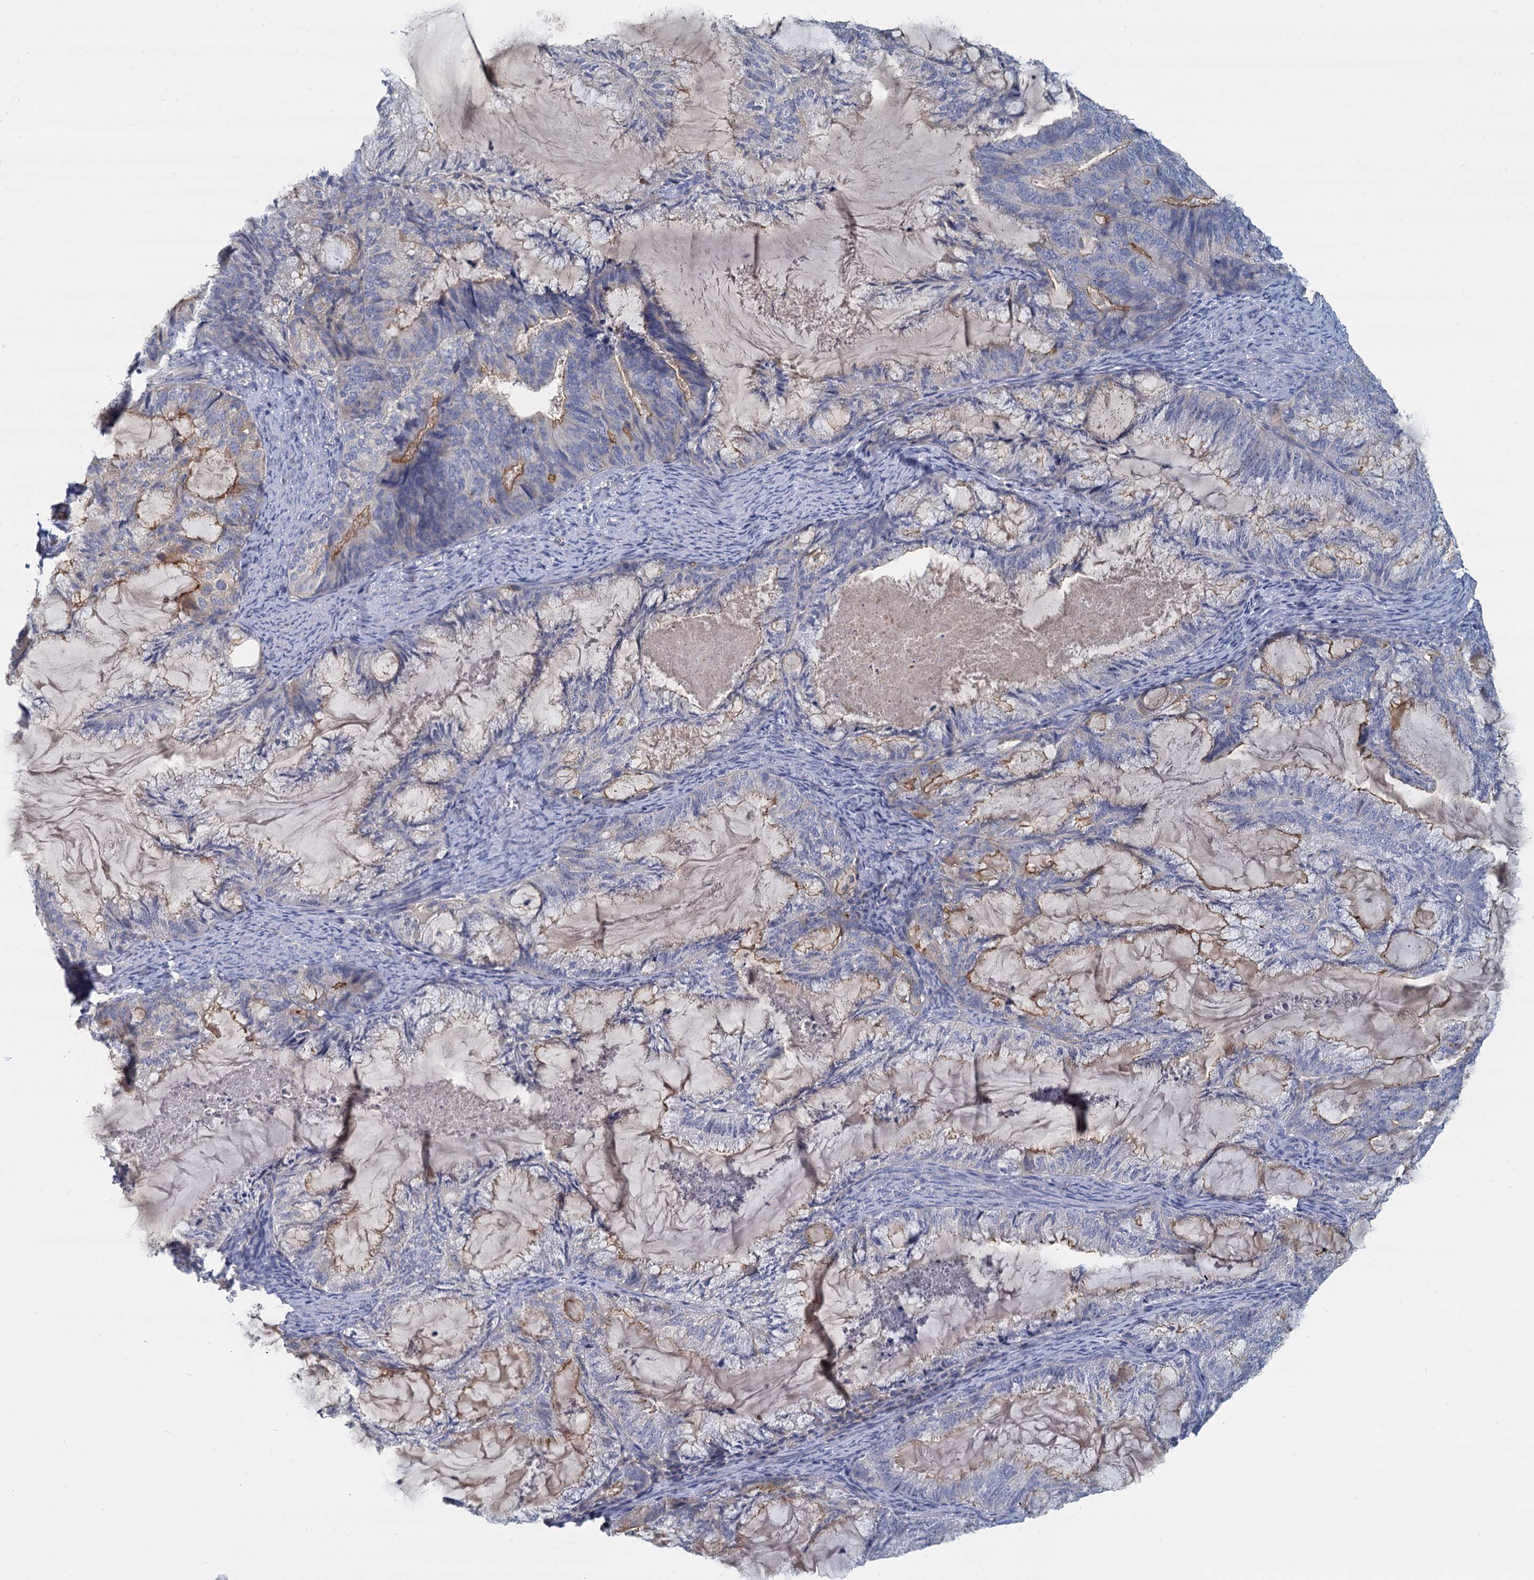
{"staining": {"intensity": "negative", "quantity": "none", "location": "none"}, "tissue": "endometrial cancer", "cell_type": "Tumor cells", "image_type": "cancer", "snomed": [{"axis": "morphology", "description": "Adenocarcinoma, NOS"}, {"axis": "topography", "description": "Endometrium"}], "caption": "Tumor cells show no significant staining in adenocarcinoma (endometrial). (DAB (3,3'-diaminobenzidine) immunohistochemistry (IHC), high magnification).", "gene": "ACSM3", "patient": {"sex": "female", "age": 86}}